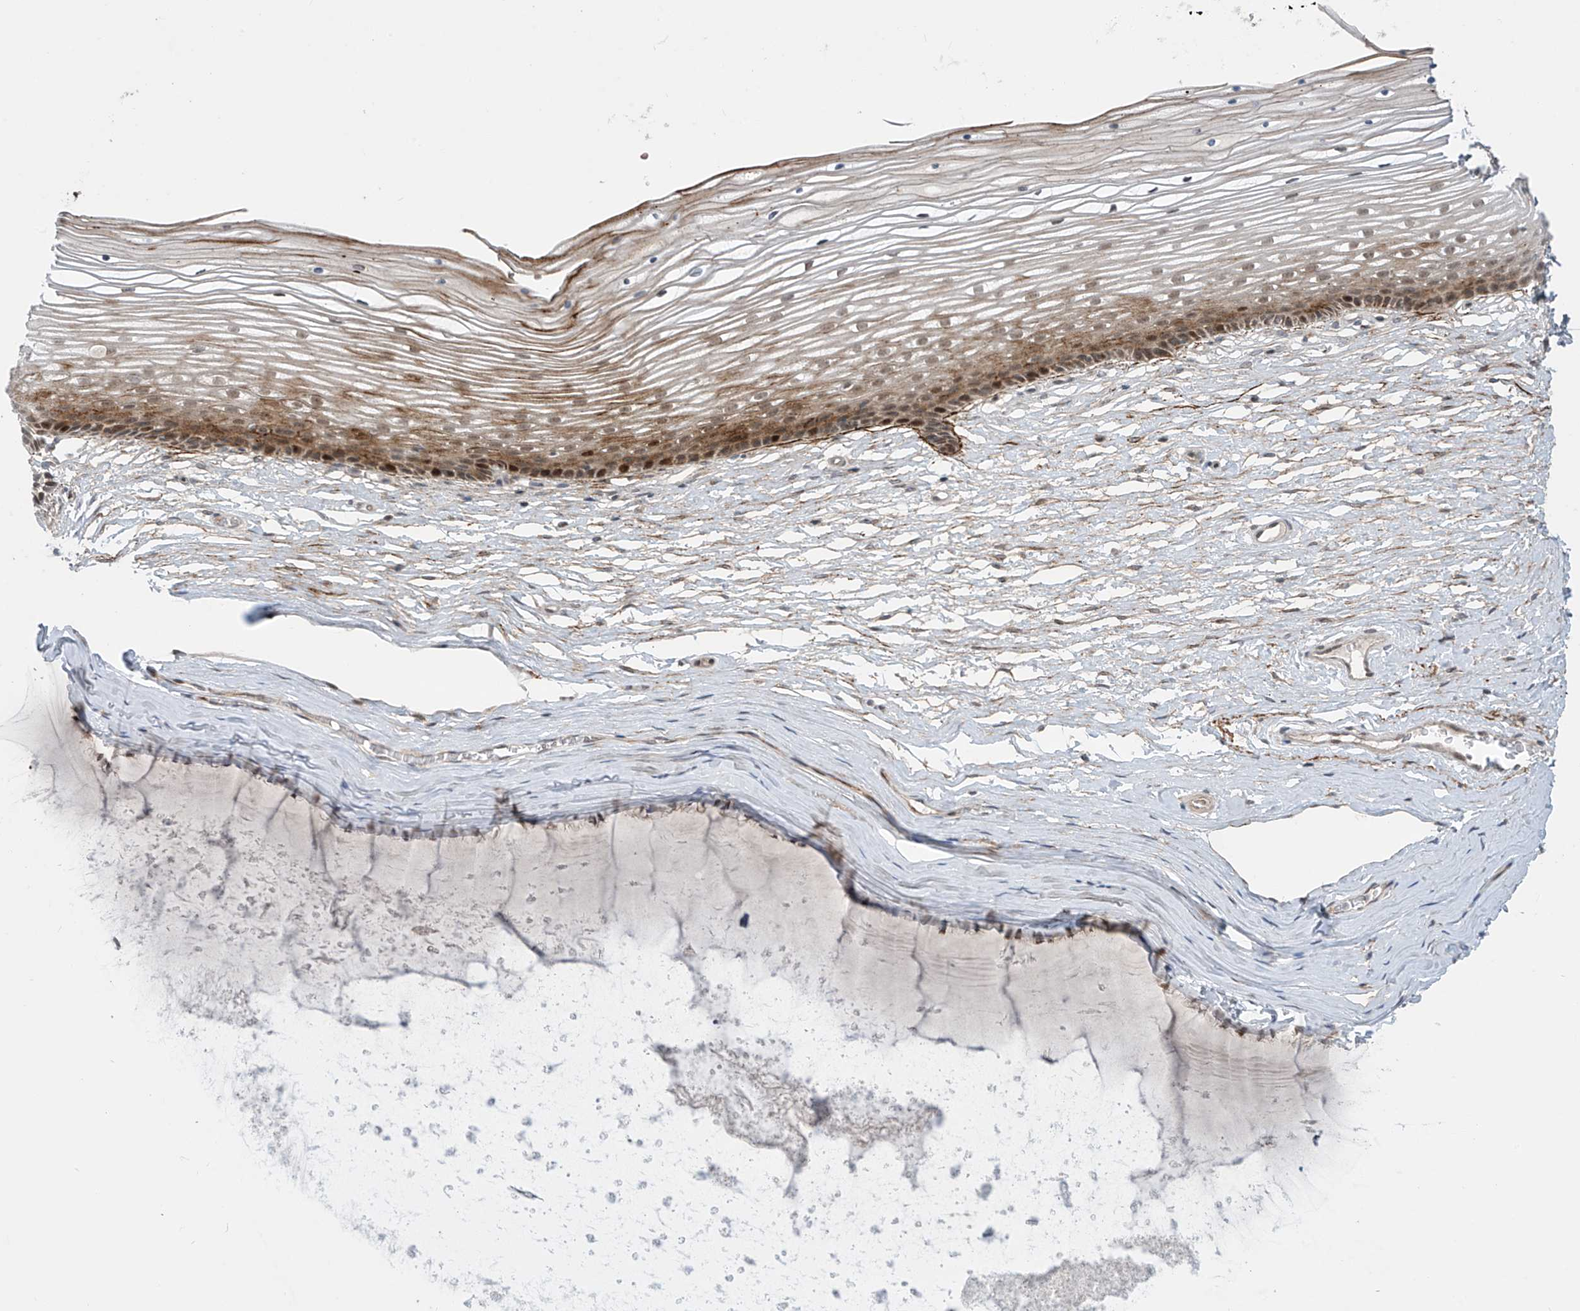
{"staining": {"intensity": "moderate", "quantity": ">75%", "location": "cytoplasmic/membranous,nuclear"}, "tissue": "vagina", "cell_type": "Squamous epithelial cells", "image_type": "normal", "snomed": [{"axis": "morphology", "description": "Normal tissue, NOS"}, {"axis": "topography", "description": "Vagina"}, {"axis": "topography", "description": "Cervix"}], "caption": "This is a micrograph of immunohistochemistry (IHC) staining of benign vagina, which shows moderate positivity in the cytoplasmic/membranous,nuclear of squamous epithelial cells.", "gene": "LAGE3", "patient": {"sex": "female", "age": 40}}